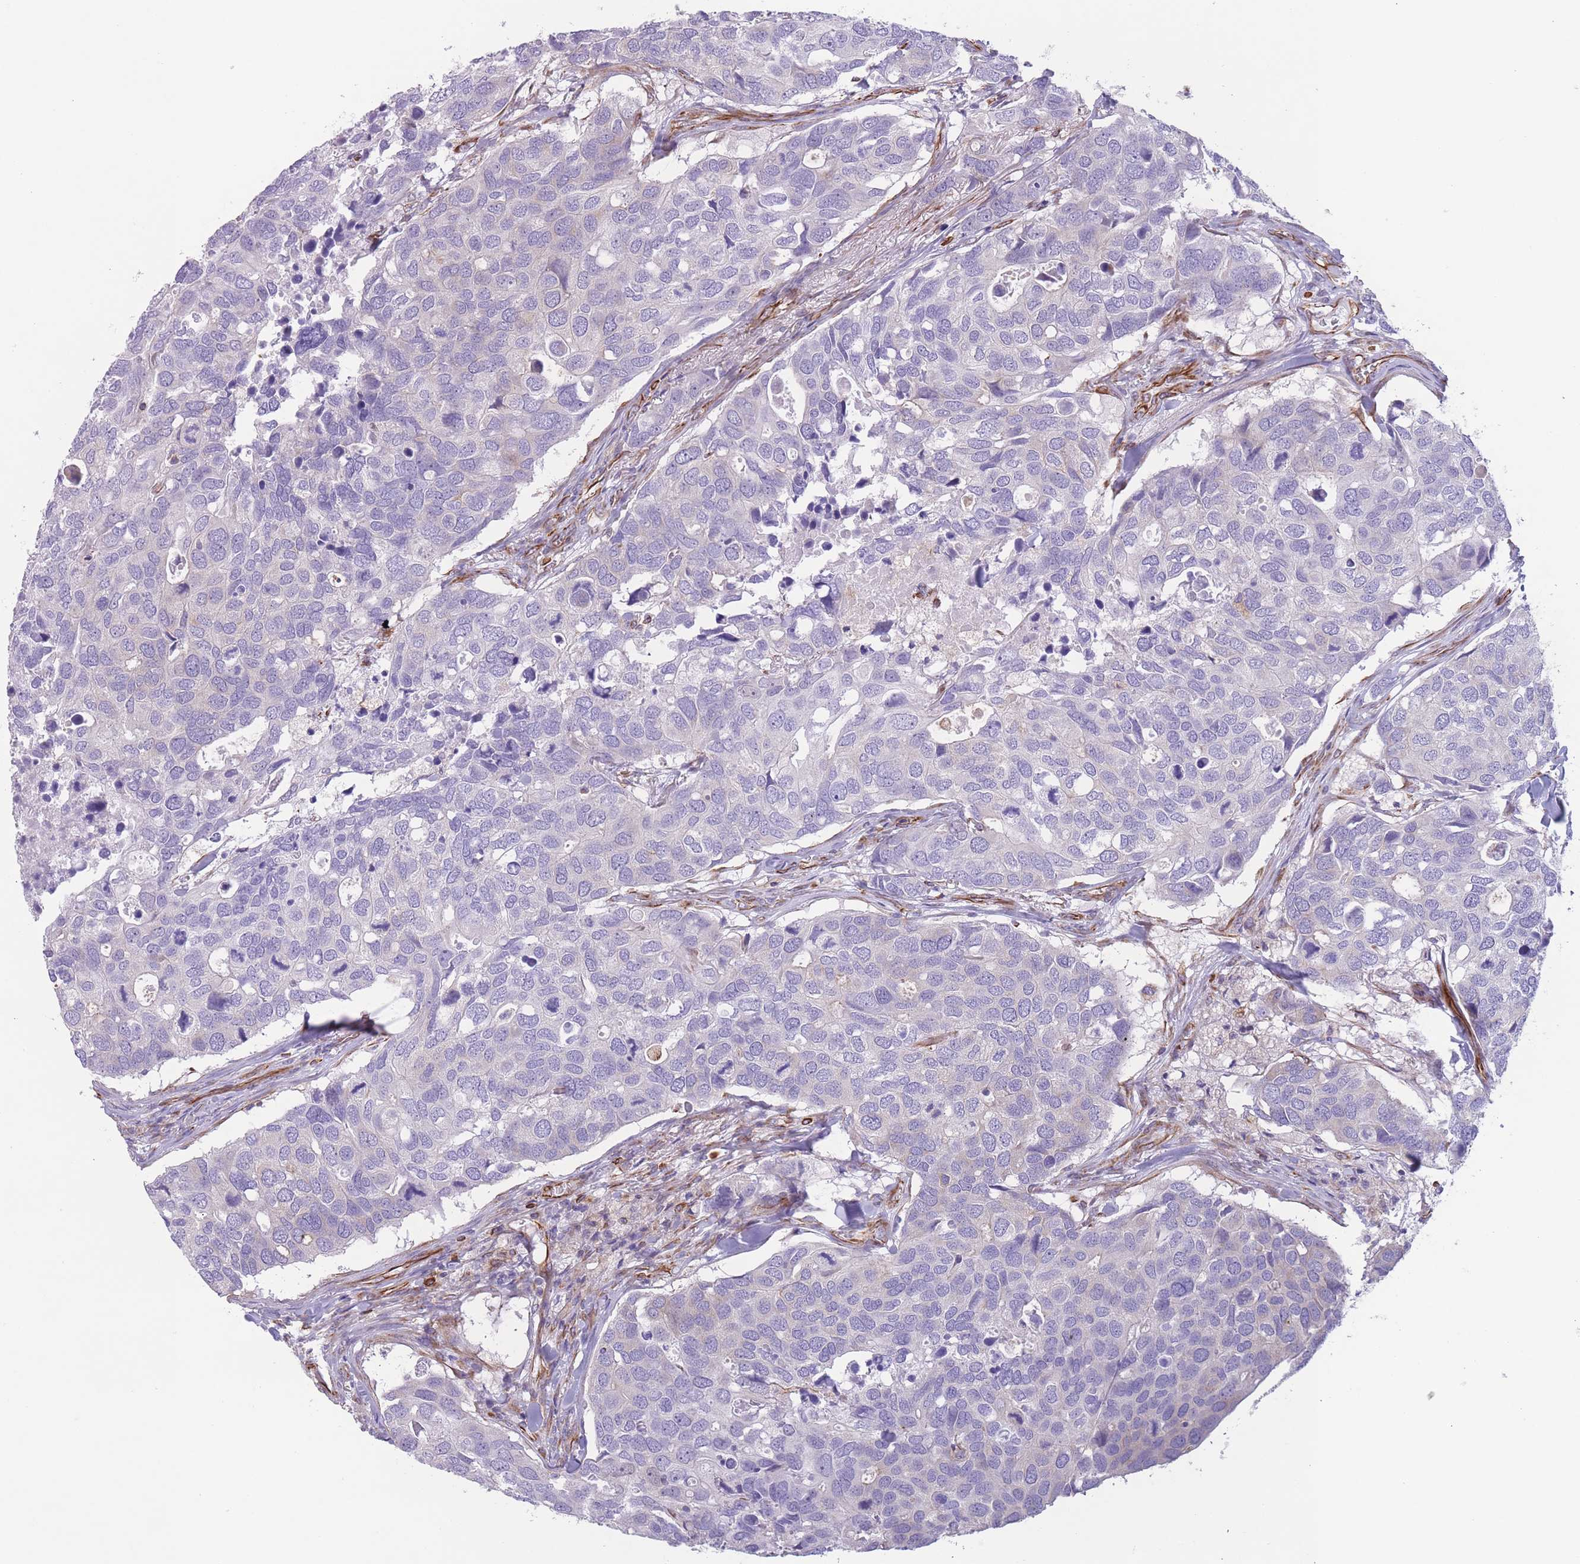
{"staining": {"intensity": "negative", "quantity": "none", "location": "none"}, "tissue": "breast cancer", "cell_type": "Tumor cells", "image_type": "cancer", "snomed": [{"axis": "morphology", "description": "Duct carcinoma"}, {"axis": "topography", "description": "Breast"}], "caption": "Protein analysis of infiltrating ductal carcinoma (breast) displays no significant staining in tumor cells.", "gene": "PTCD1", "patient": {"sex": "female", "age": 83}}